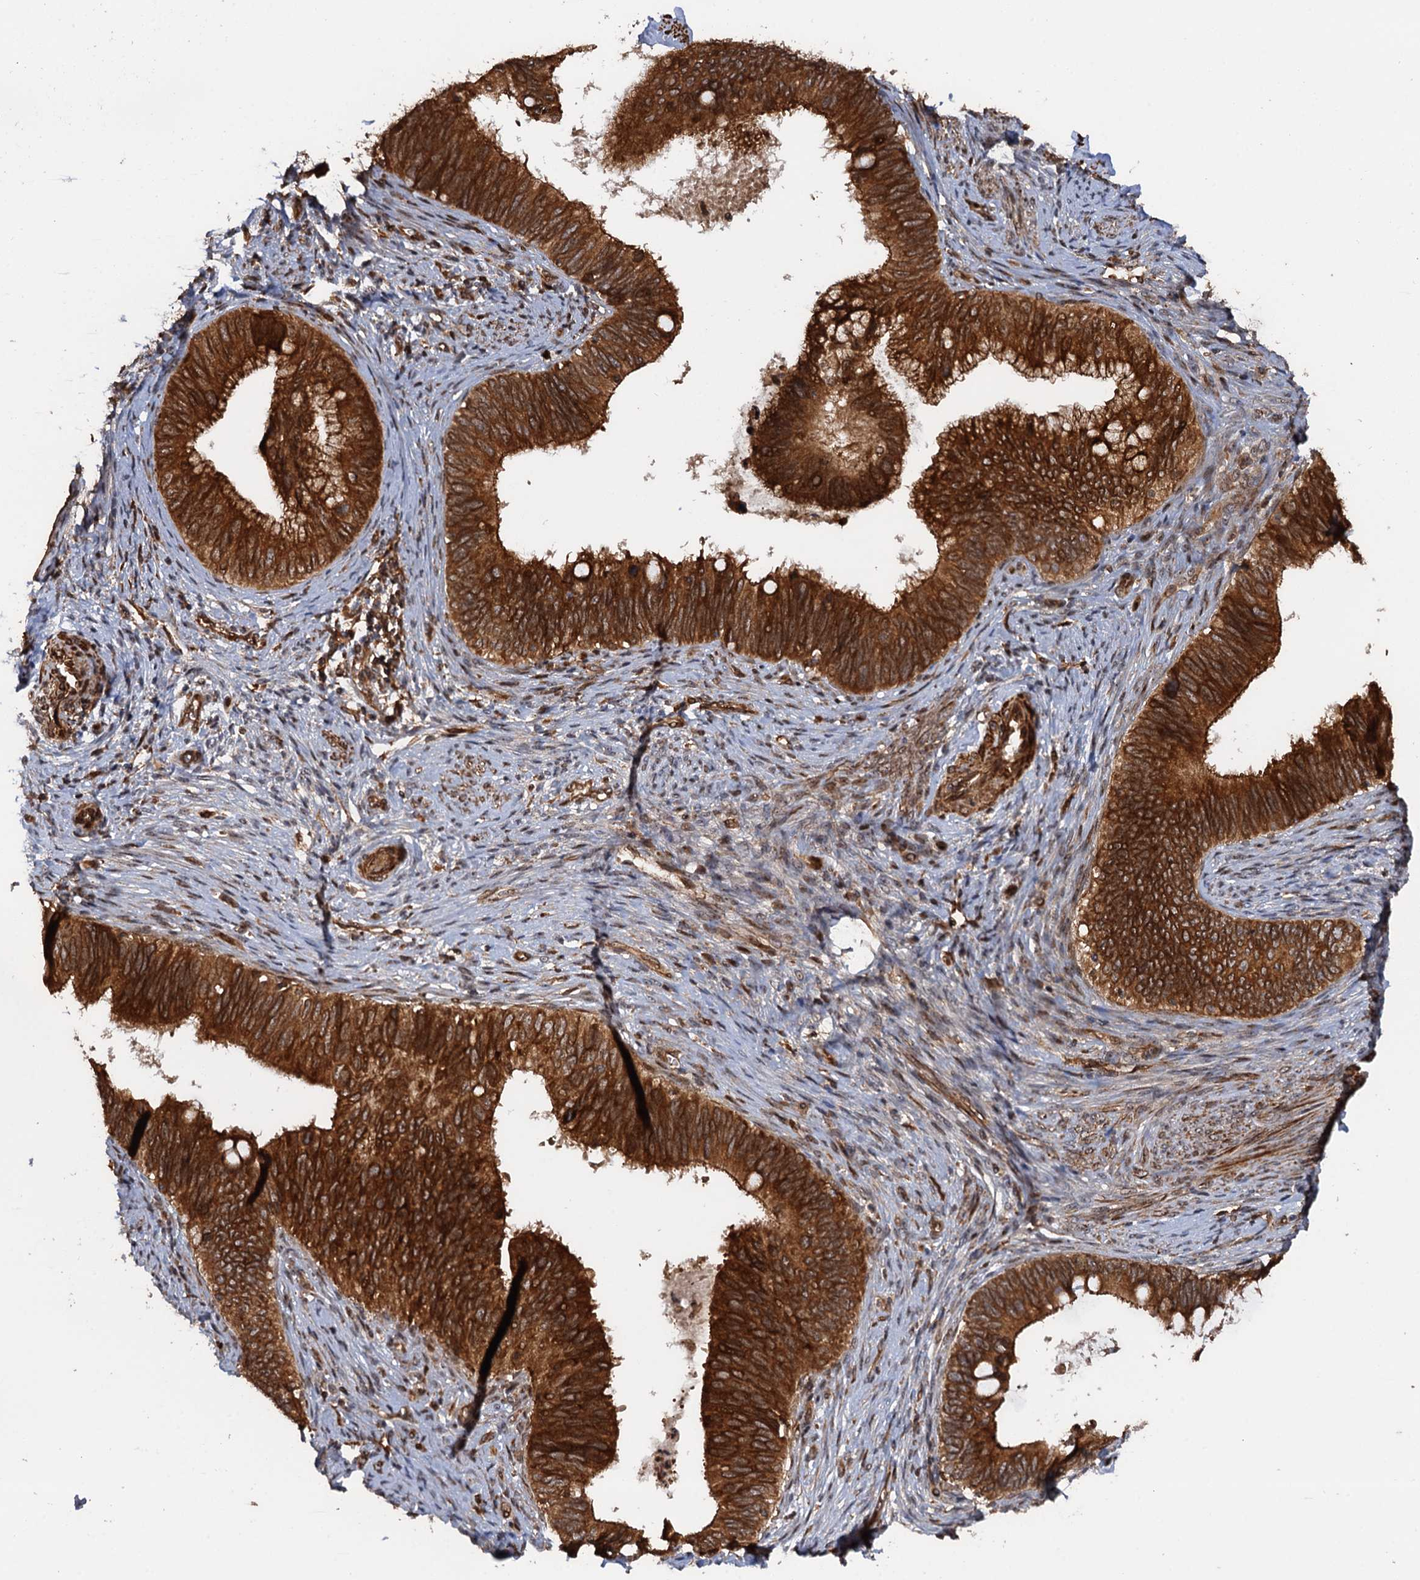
{"staining": {"intensity": "strong", "quantity": ">75%", "location": "cytoplasmic/membranous"}, "tissue": "cervical cancer", "cell_type": "Tumor cells", "image_type": "cancer", "snomed": [{"axis": "morphology", "description": "Adenocarcinoma, NOS"}, {"axis": "topography", "description": "Cervix"}], "caption": "Strong cytoplasmic/membranous expression is present in approximately >75% of tumor cells in cervical cancer (adenocarcinoma). (DAB IHC, brown staining for protein, blue staining for nuclei).", "gene": "BORA", "patient": {"sex": "female", "age": 42}}